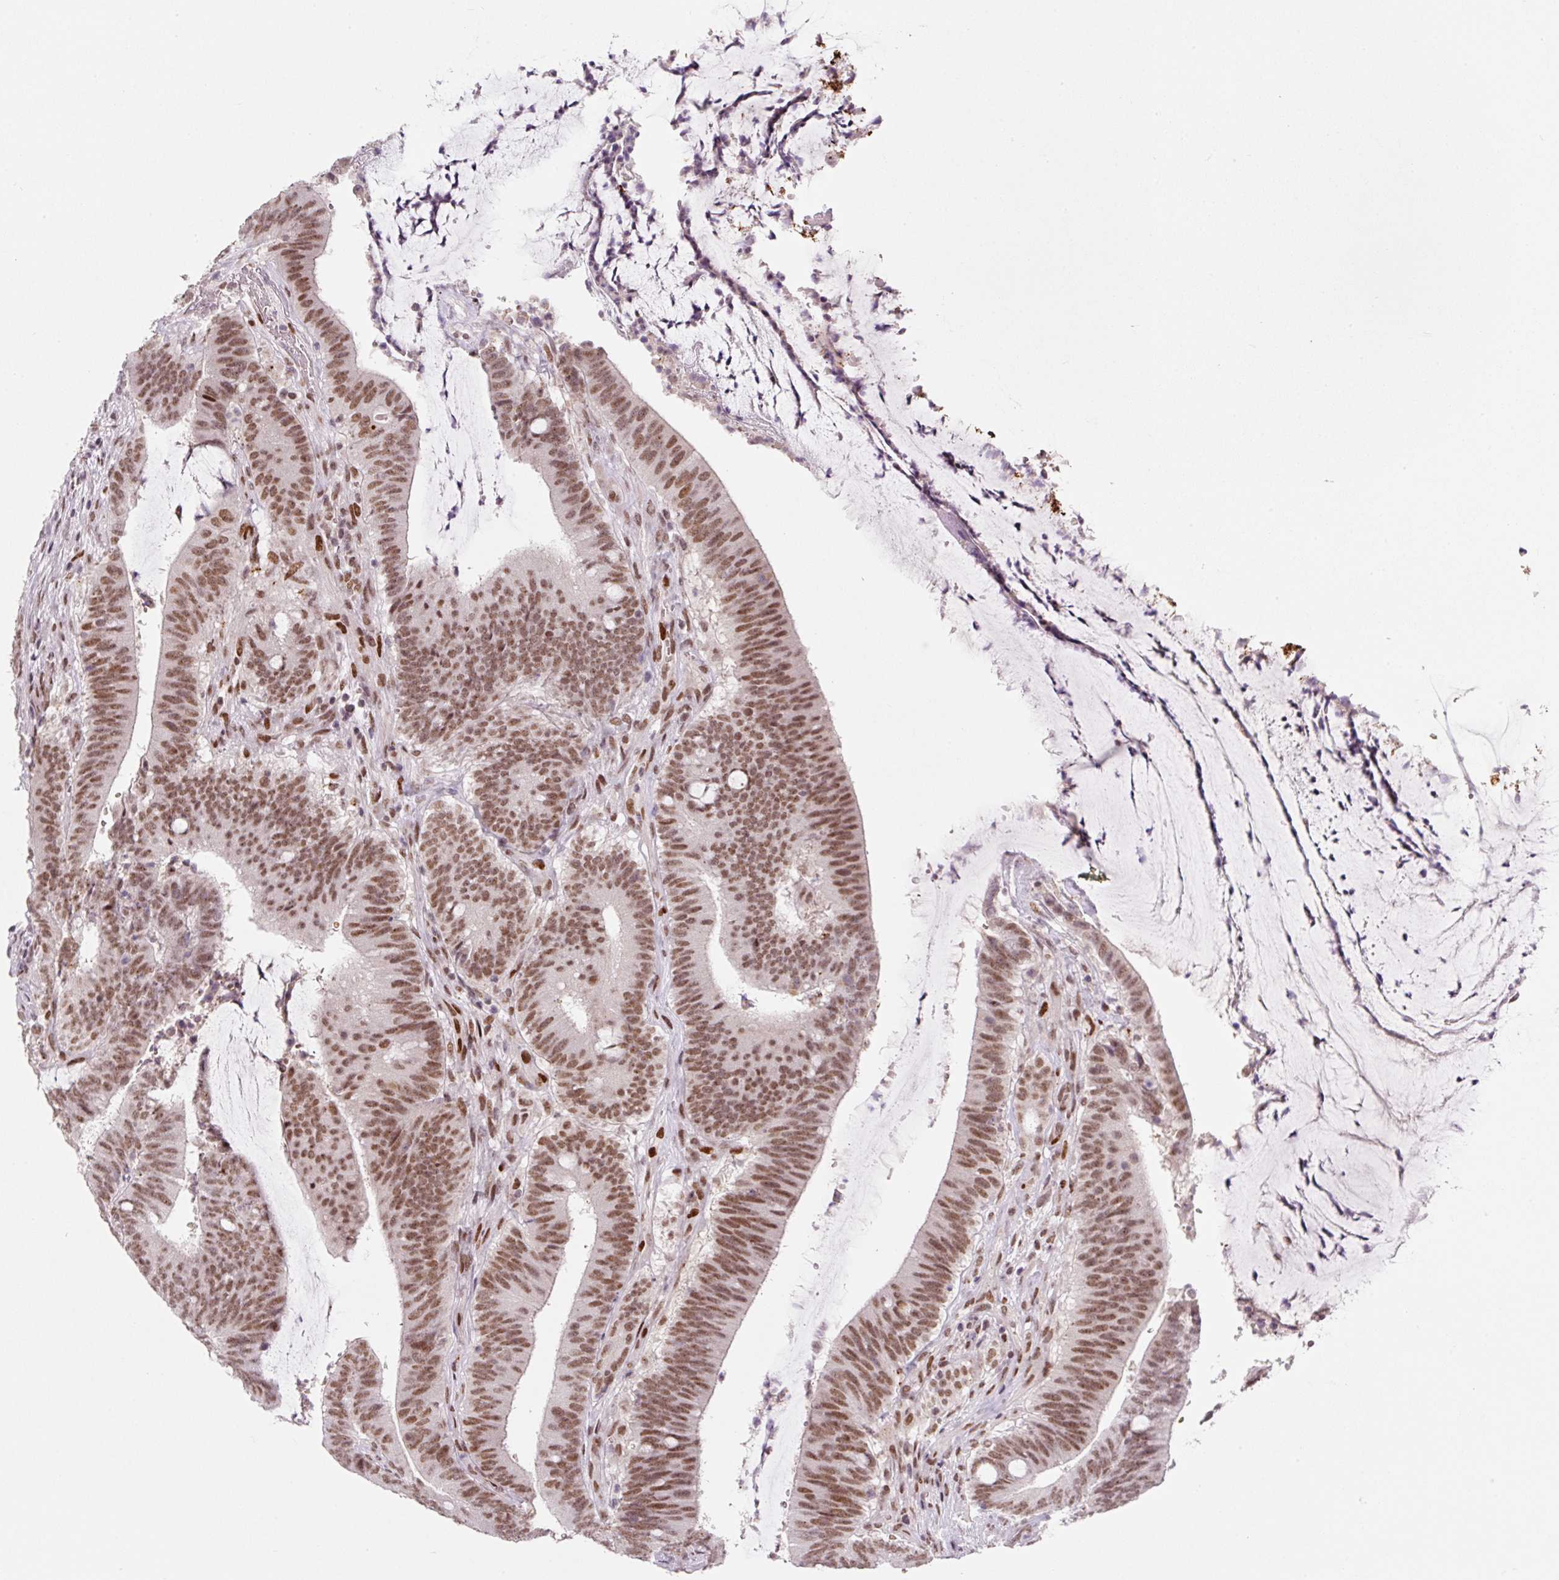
{"staining": {"intensity": "moderate", "quantity": ">75%", "location": "nuclear"}, "tissue": "colorectal cancer", "cell_type": "Tumor cells", "image_type": "cancer", "snomed": [{"axis": "morphology", "description": "Adenocarcinoma, NOS"}, {"axis": "topography", "description": "Colon"}], "caption": "Adenocarcinoma (colorectal) stained with DAB (3,3'-diaminobenzidine) immunohistochemistry (IHC) demonstrates medium levels of moderate nuclear staining in about >75% of tumor cells. (DAB (3,3'-diaminobenzidine) IHC, brown staining for protein, blue staining for nuclei).", "gene": "CCNL2", "patient": {"sex": "female", "age": 43}}